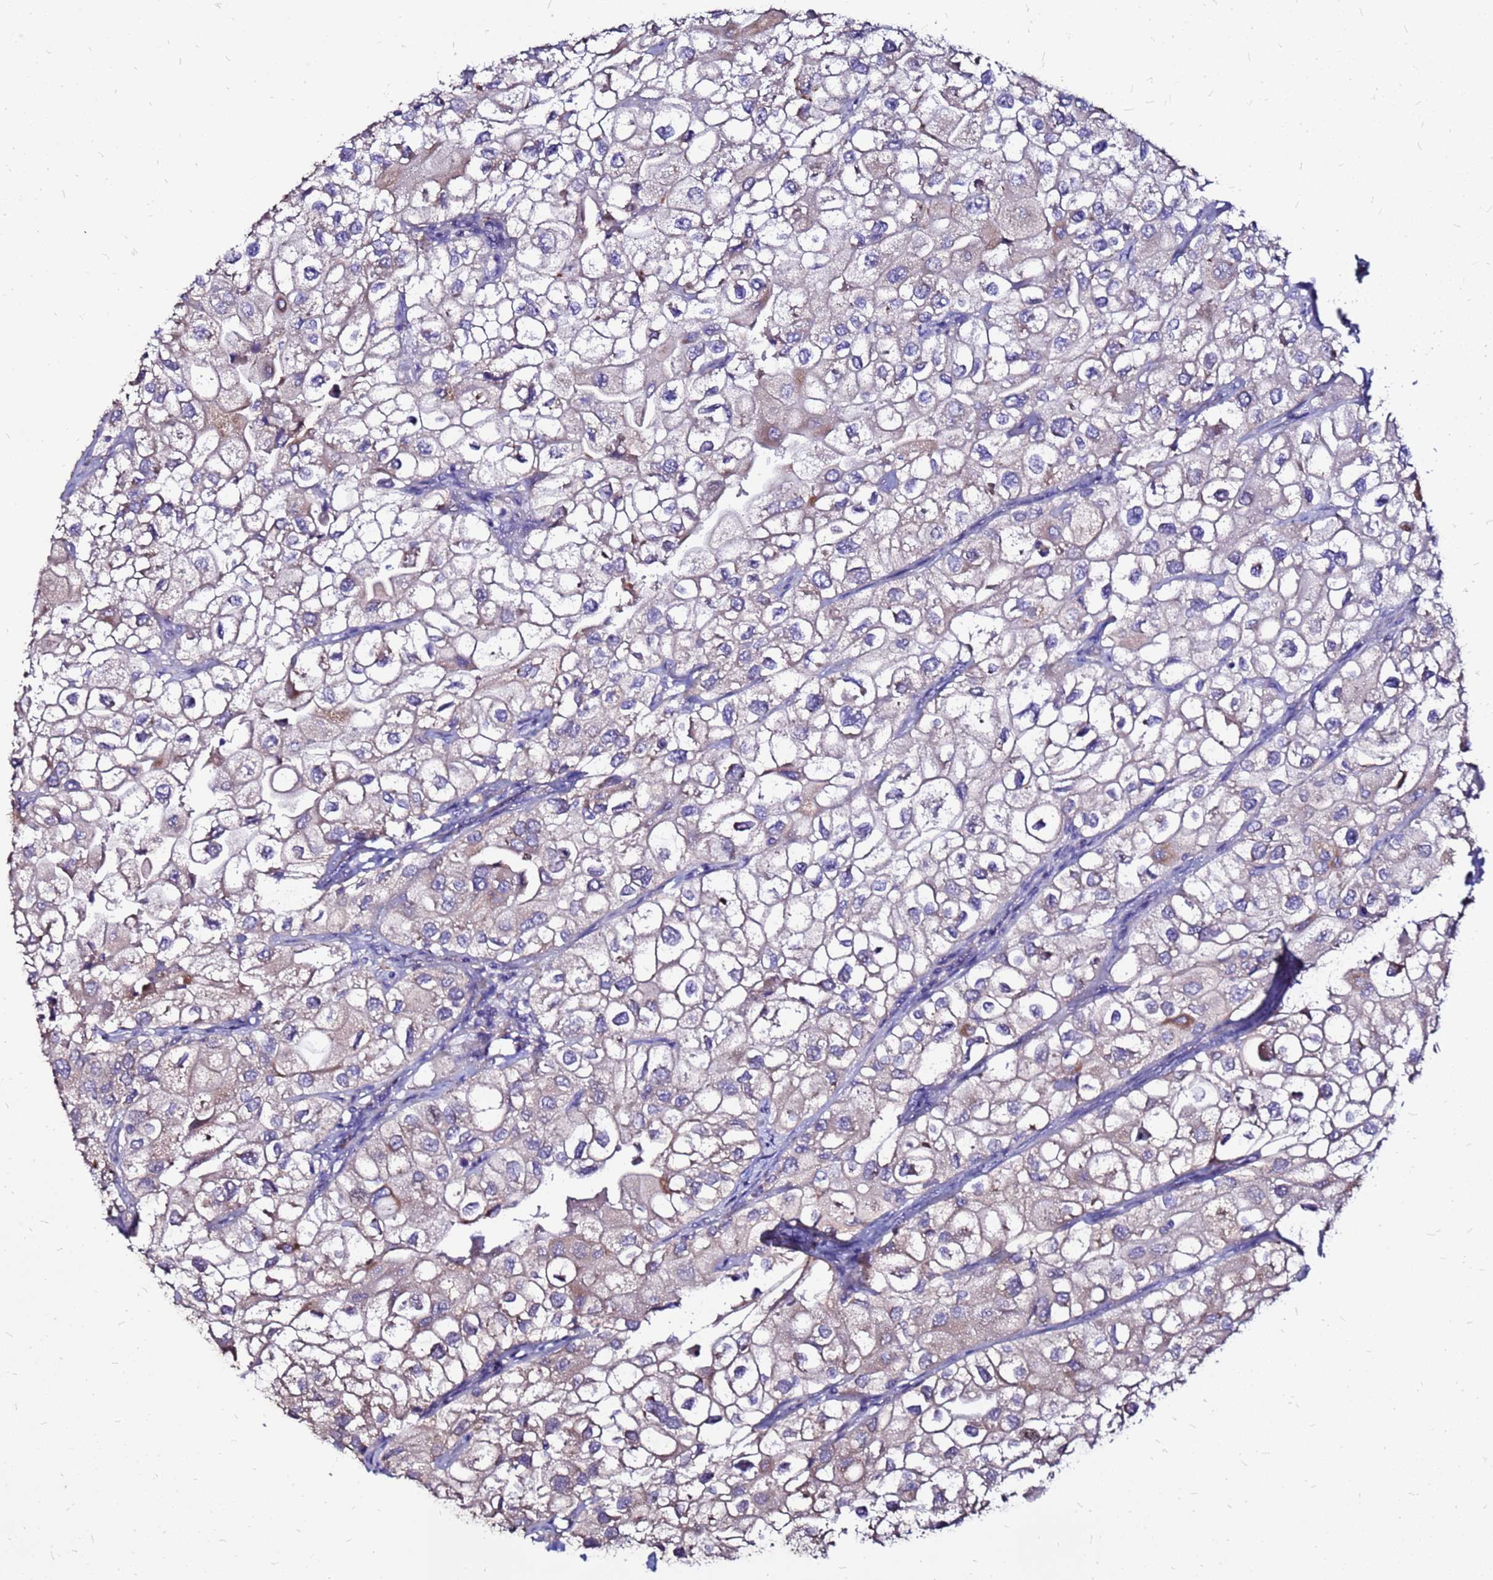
{"staining": {"intensity": "weak", "quantity": "<25%", "location": "cytoplasmic/membranous"}, "tissue": "urothelial cancer", "cell_type": "Tumor cells", "image_type": "cancer", "snomed": [{"axis": "morphology", "description": "Urothelial carcinoma, High grade"}, {"axis": "topography", "description": "Urinary bladder"}], "caption": "Protein analysis of high-grade urothelial carcinoma shows no significant positivity in tumor cells.", "gene": "ARHGEF5", "patient": {"sex": "male", "age": 64}}